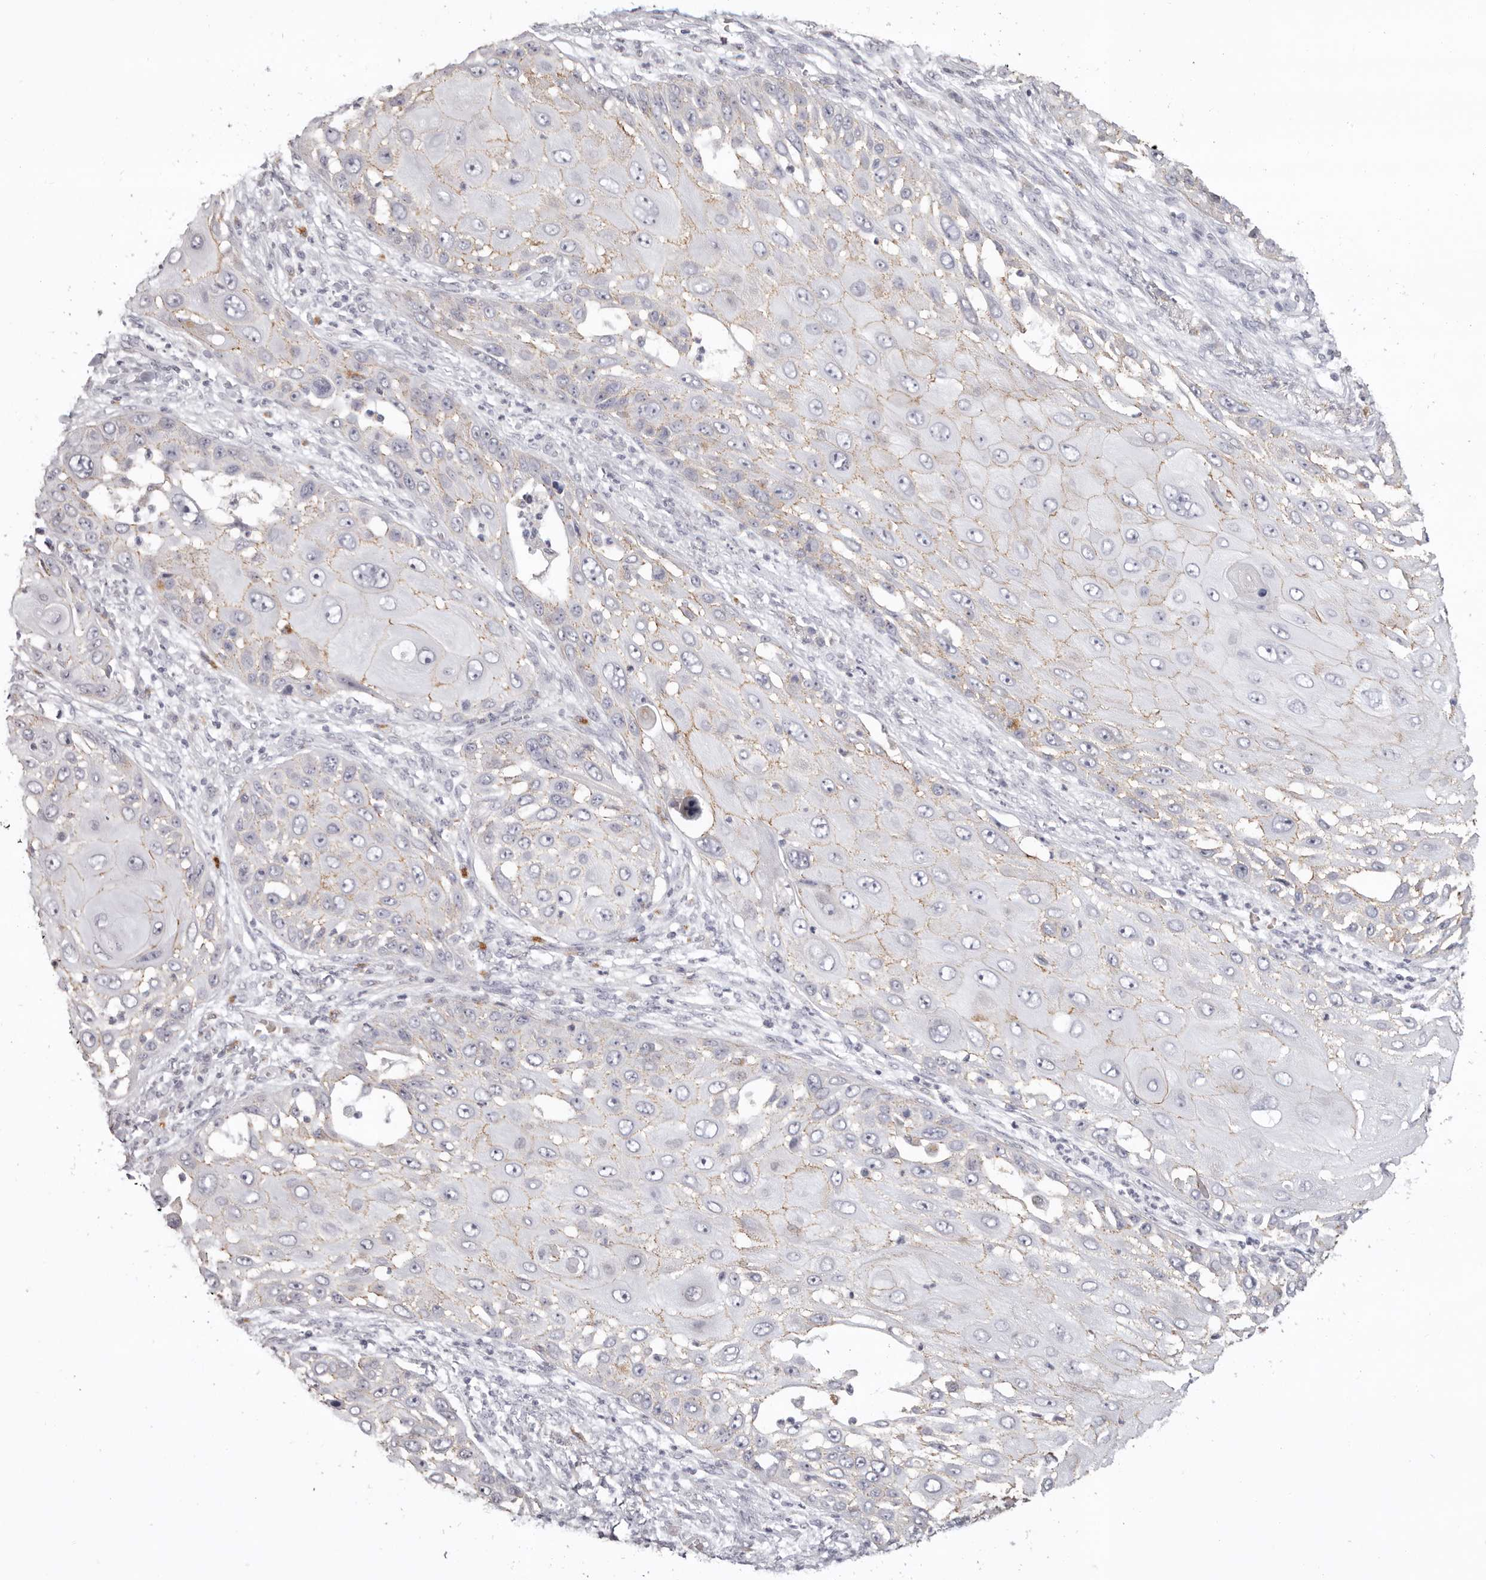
{"staining": {"intensity": "weak", "quantity": "25%-75%", "location": "cytoplasmic/membranous"}, "tissue": "skin cancer", "cell_type": "Tumor cells", "image_type": "cancer", "snomed": [{"axis": "morphology", "description": "Squamous cell carcinoma, NOS"}, {"axis": "topography", "description": "Skin"}], "caption": "This micrograph demonstrates immunohistochemistry staining of human skin squamous cell carcinoma, with low weak cytoplasmic/membranous staining in about 25%-75% of tumor cells.", "gene": "PCDHB6", "patient": {"sex": "female", "age": 44}}